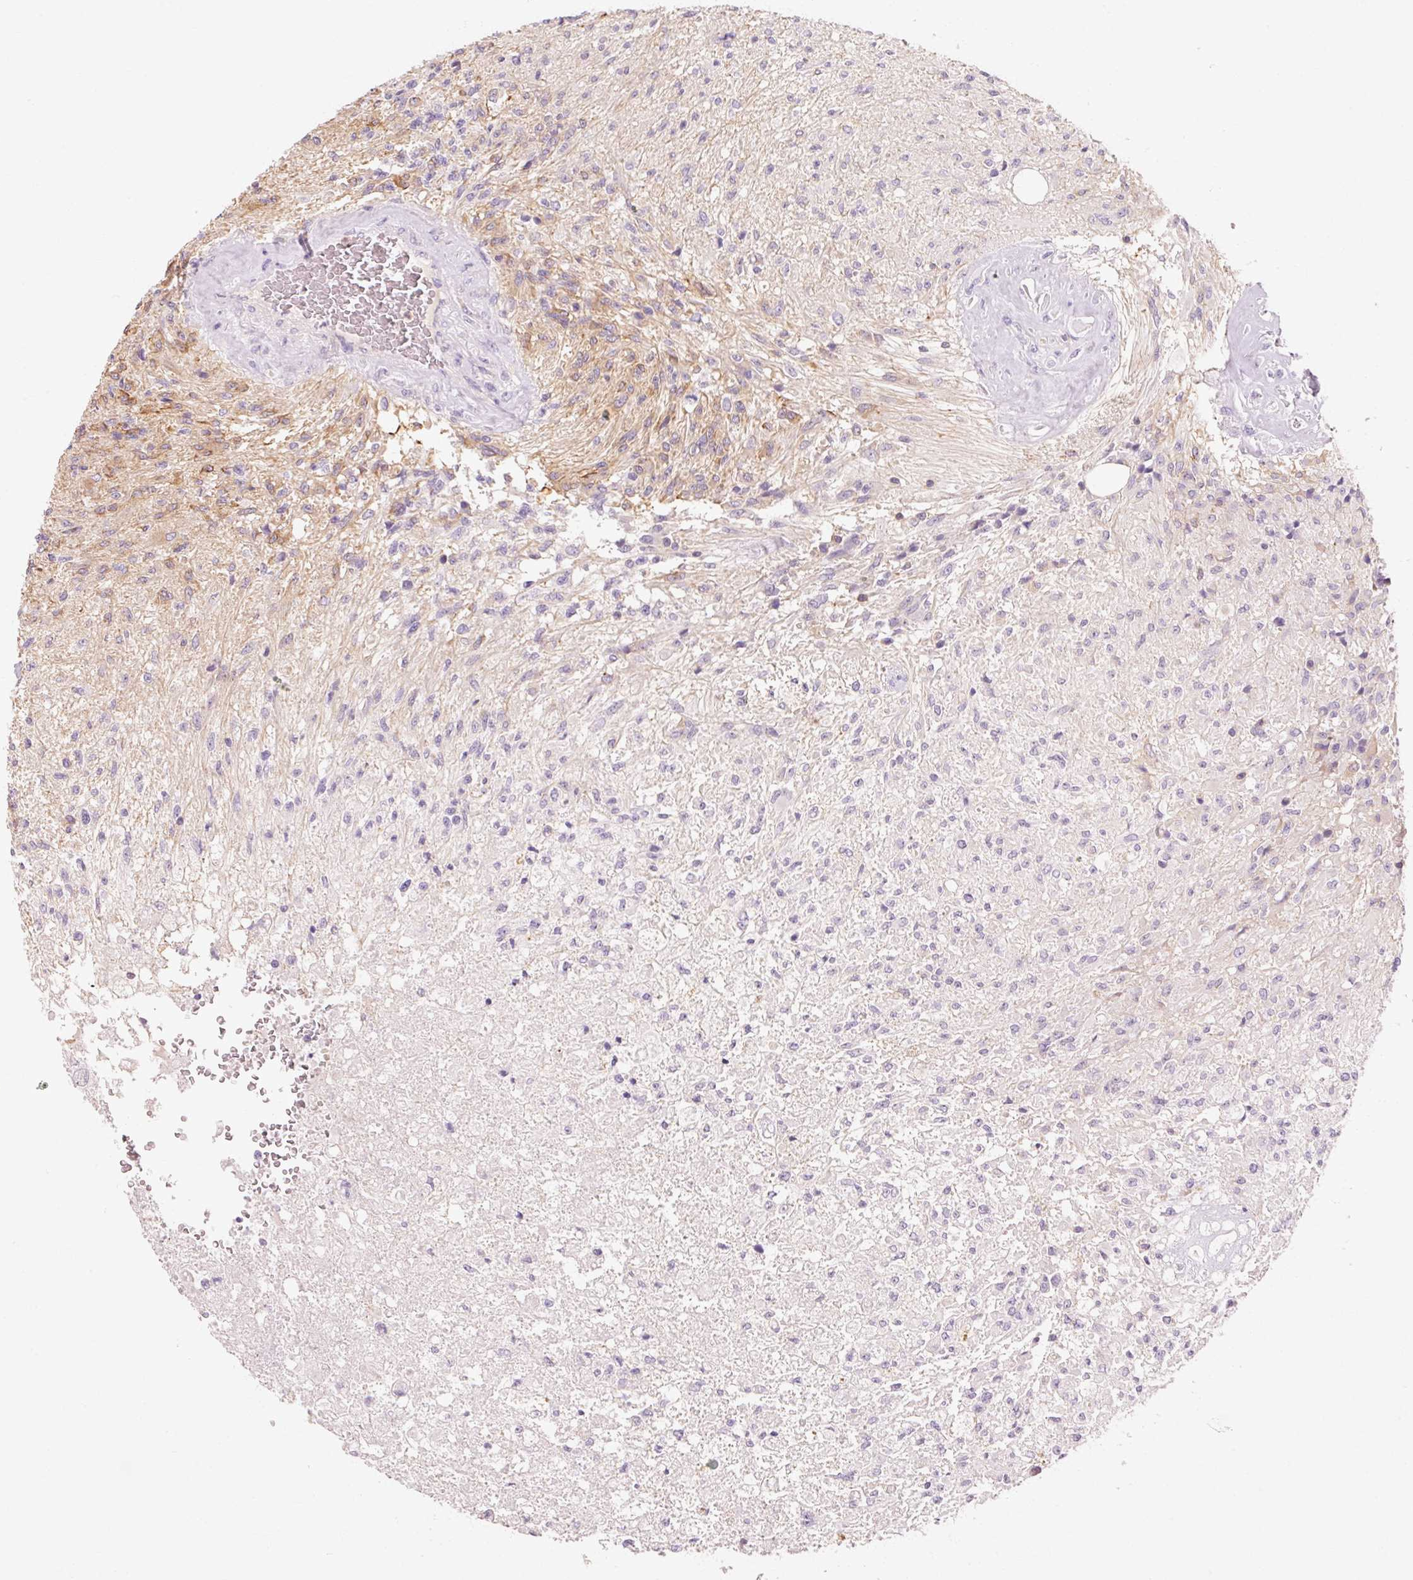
{"staining": {"intensity": "weak", "quantity": "<25%", "location": "cytoplasmic/membranous"}, "tissue": "glioma", "cell_type": "Tumor cells", "image_type": "cancer", "snomed": [{"axis": "morphology", "description": "Glioma, malignant, High grade"}, {"axis": "topography", "description": "Brain"}], "caption": "This is an immunohistochemistry micrograph of human malignant glioma (high-grade). There is no positivity in tumor cells.", "gene": "OR8K1", "patient": {"sex": "male", "age": 56}}